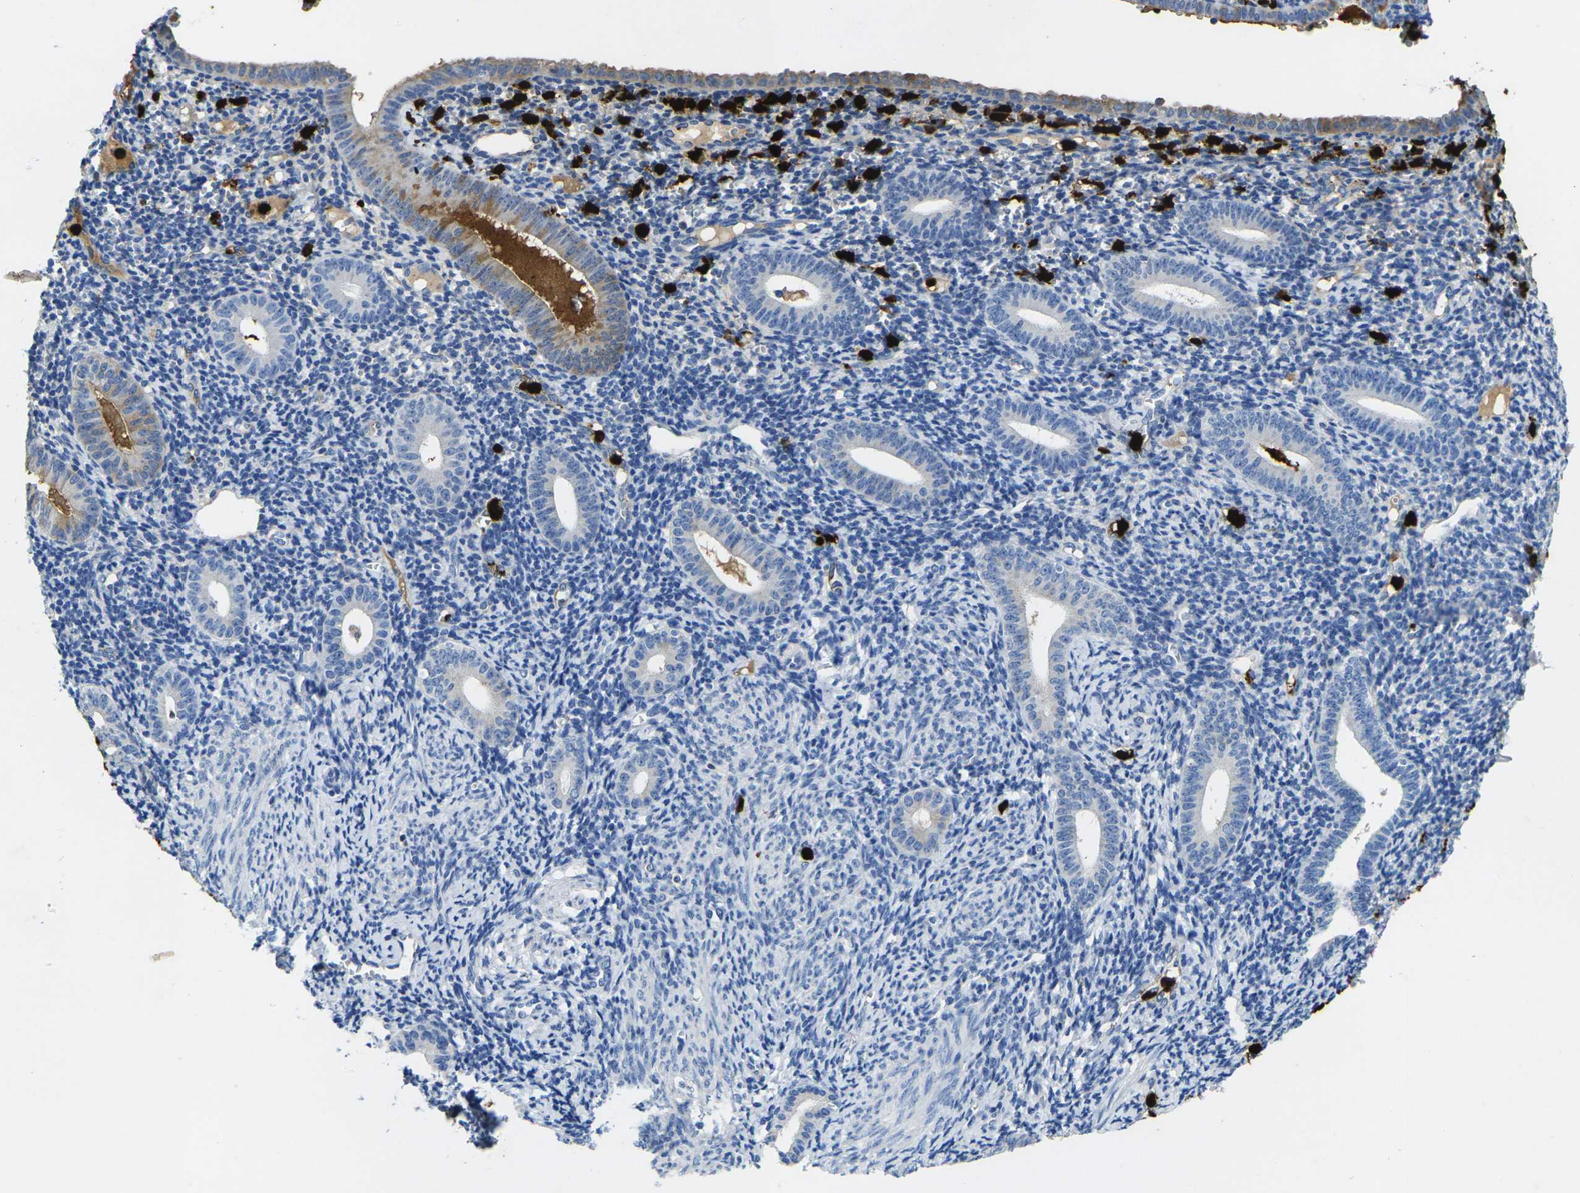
{"staining": {"intensity": "negative", "quantity": "none", "location": "none"}, "tissue": "endometrium", "cell_type": "Cells in endometrial stroma", "image_type": "normal", "snomed": [{"axis": "morphology", "description": "Normal tissue, NOS"}, {"axis": "topography", "description": "Endometrium"}], "caption": "DAB (3,3'-diaminobenzidine) immunohistochemical staining of benign endometrium exhibits no significant positivity in cells in endometrial stroma. Brightfield microscopy of IHC stained with DAB (brown) and hematoxylin (blue), captured at high magnification.", "gene": "S100A9", "patient": {"sex": "female", "age": 50}}